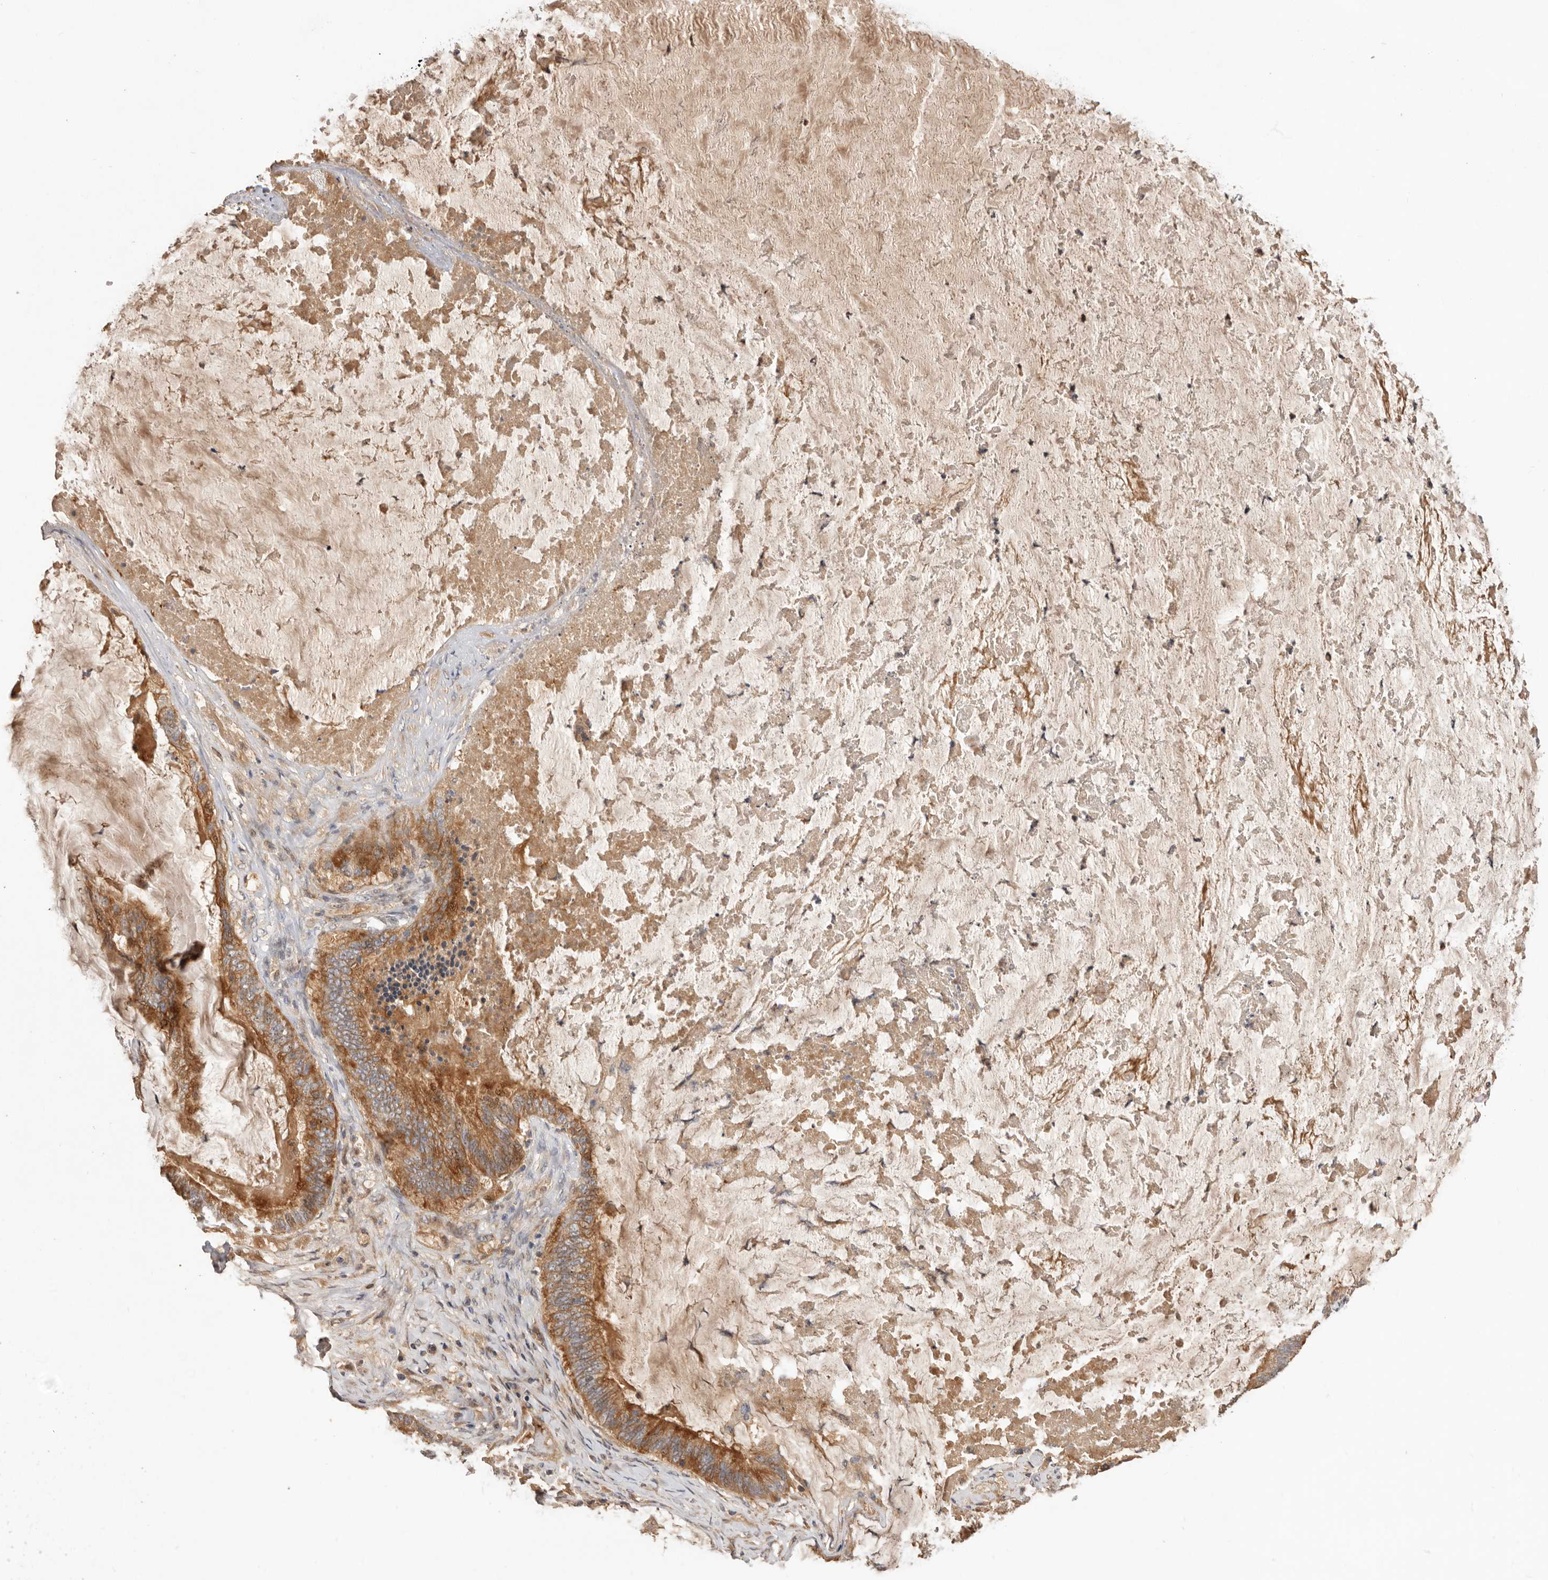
{"staining": {"intensity": "strong", "quantity": "25%-75%", "location": "cytoplasmic/membranous"}, "tissue": "ovarian cancer", "cell_type": "Tumor cells", "image_type": "cancer", "snomed": [{"axis": "morphology", "description": "Cystadenocarcinoma, mucinous, NOS"}, {"axis": "topography", "description": "Ovary"}], "caption": "A high amount of strong cytoplasmic/membranous expression is present in approximately 25%-75% of tumor cells in ovarian mucinous cystadenocarcinoma tissue.", "gene": "DOP1A", "patient": {"sex": "female", "age": 61}}